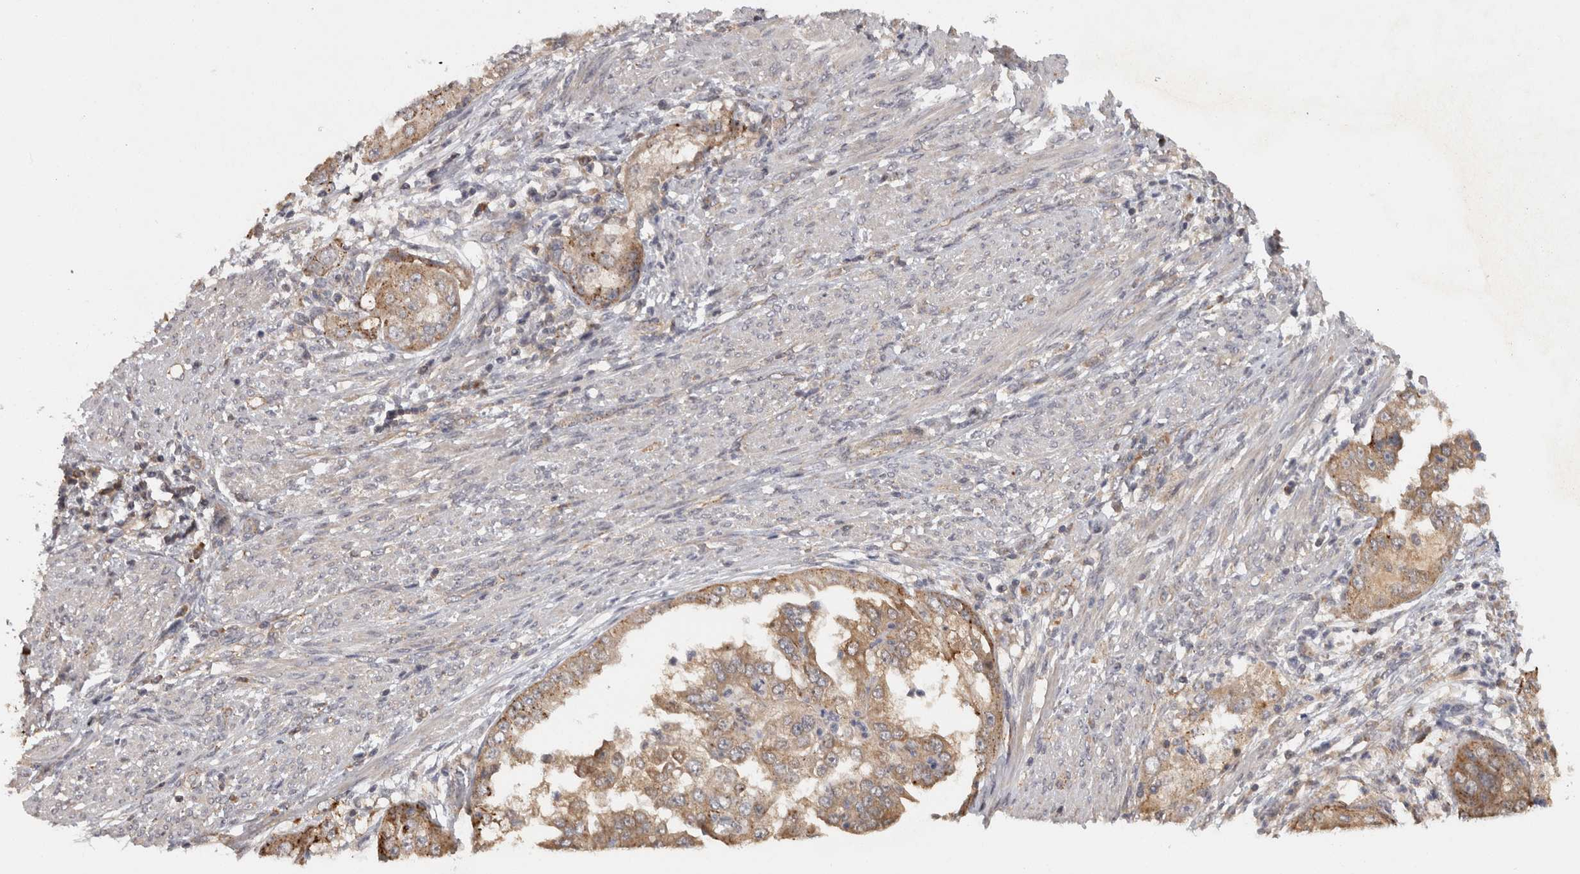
{"staining": {"intensity": "moderate", "quantity": "25%-75%", "location": "cytoplasmic/membranous"}, "tissue": "endometrial cancer", "cell_type": "Tumor cells", "image_type": "cancer", "snomed": [{"axis": "morphology", "description": "Adenocarcinoma, NOS"}, {"axis": "topography", "description": "Endometrium"}], "caption": "Immunohistochemical staining of human endometrial cancer reveals moderate cytoplasmic/membranous protein expression in about 25%-75% of tumor cells.", "gene": "ACAT2", "patient": {"sex": "female", "age": 85}}